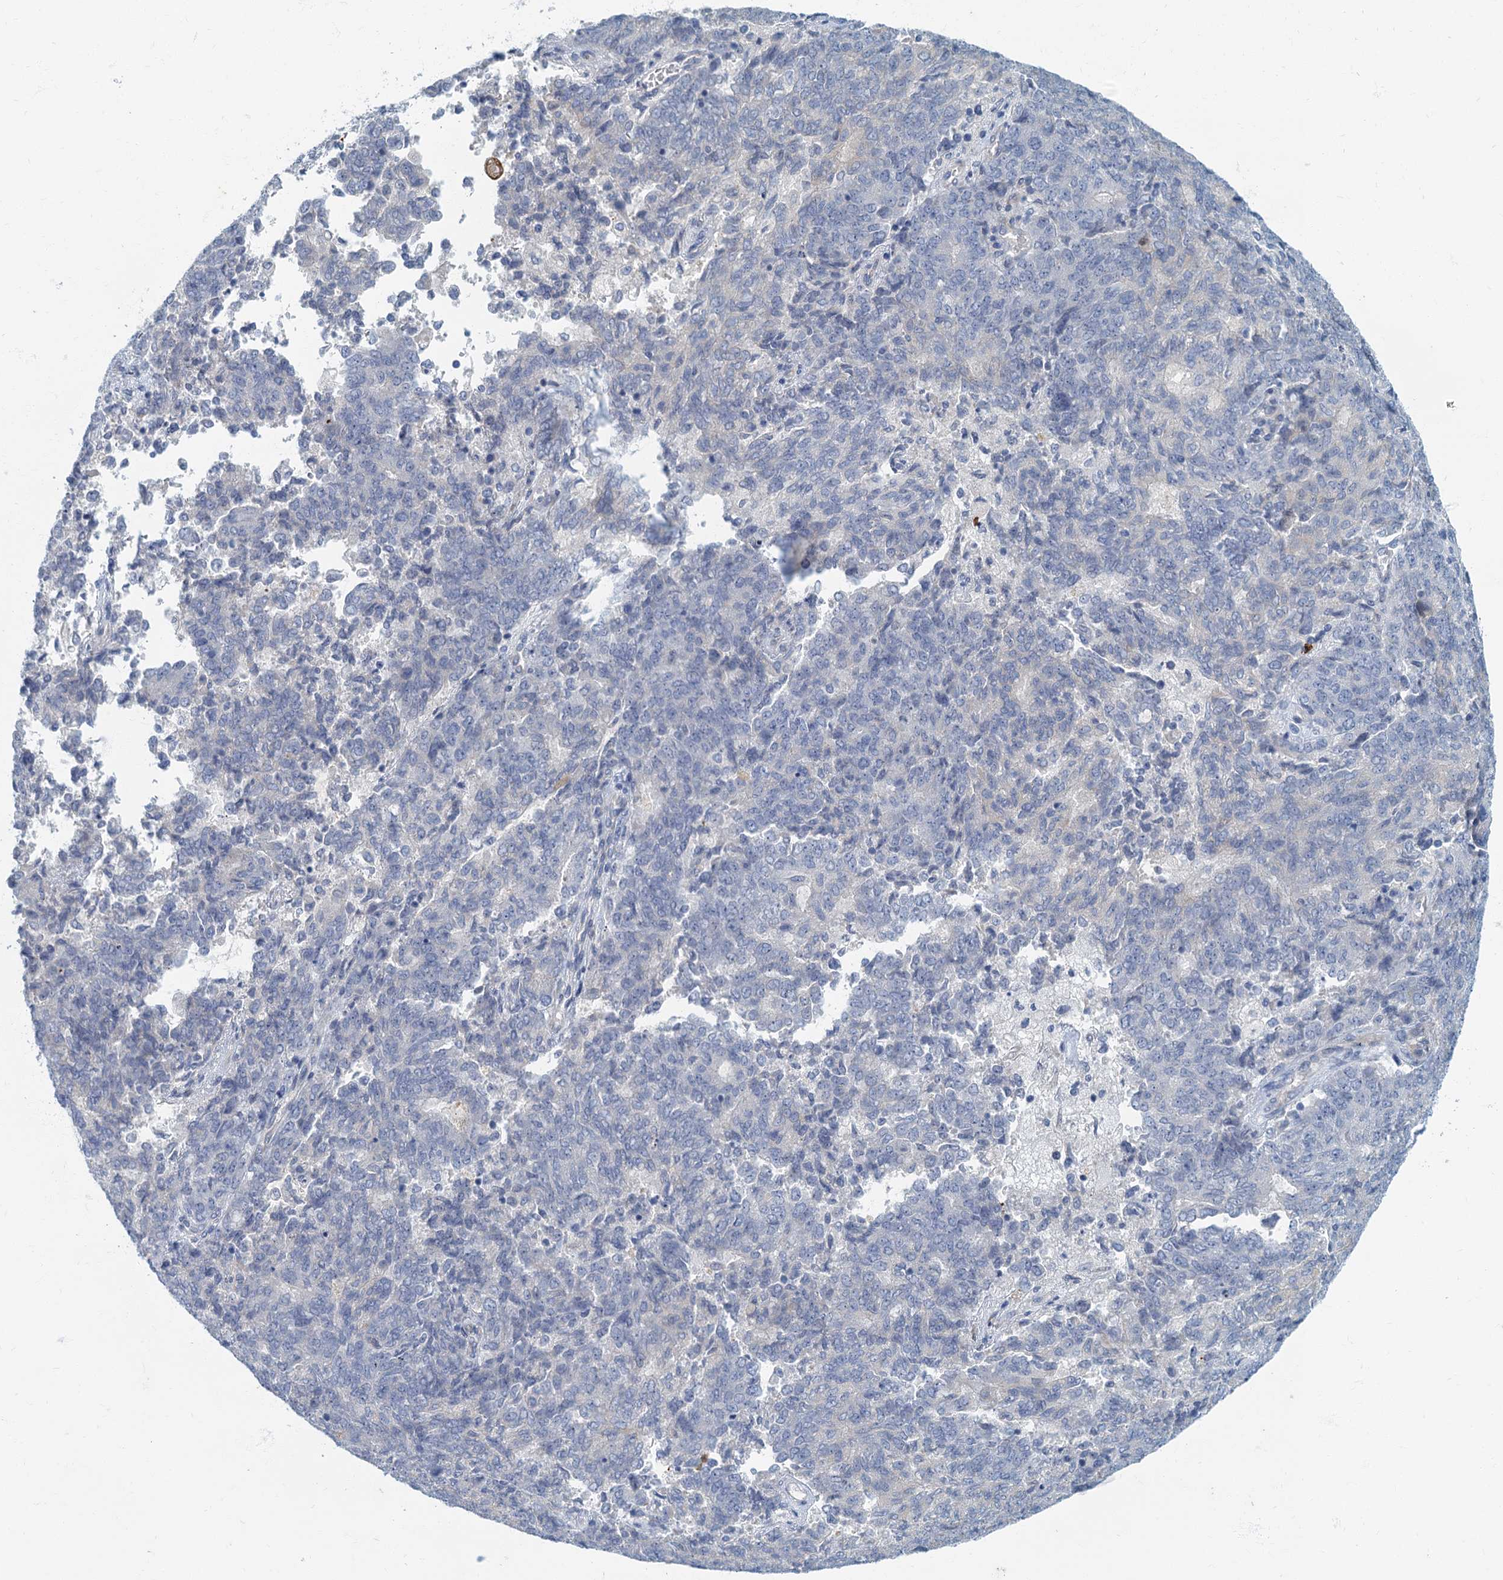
{"staining": {"intensity": "negative", "quantity": "none", "location": "none"}, "tissue": "endometrial cancer", "cell_type": "Tumor cells", "image_type": "cancer", "snomed": [{"axis": "morphology", "description": "Adenocarcinoma, NOS"}, {"axis": "topography", "description": "Endometrium"}], "caption": "The IHC micrograph has no significant expression in tumor cells of endometrial cancer tissue. (IHC, brightfield microscopy, high magnification).", "gene": "ANKDD1A", "patient": {"sex": "female", "age": 80}}